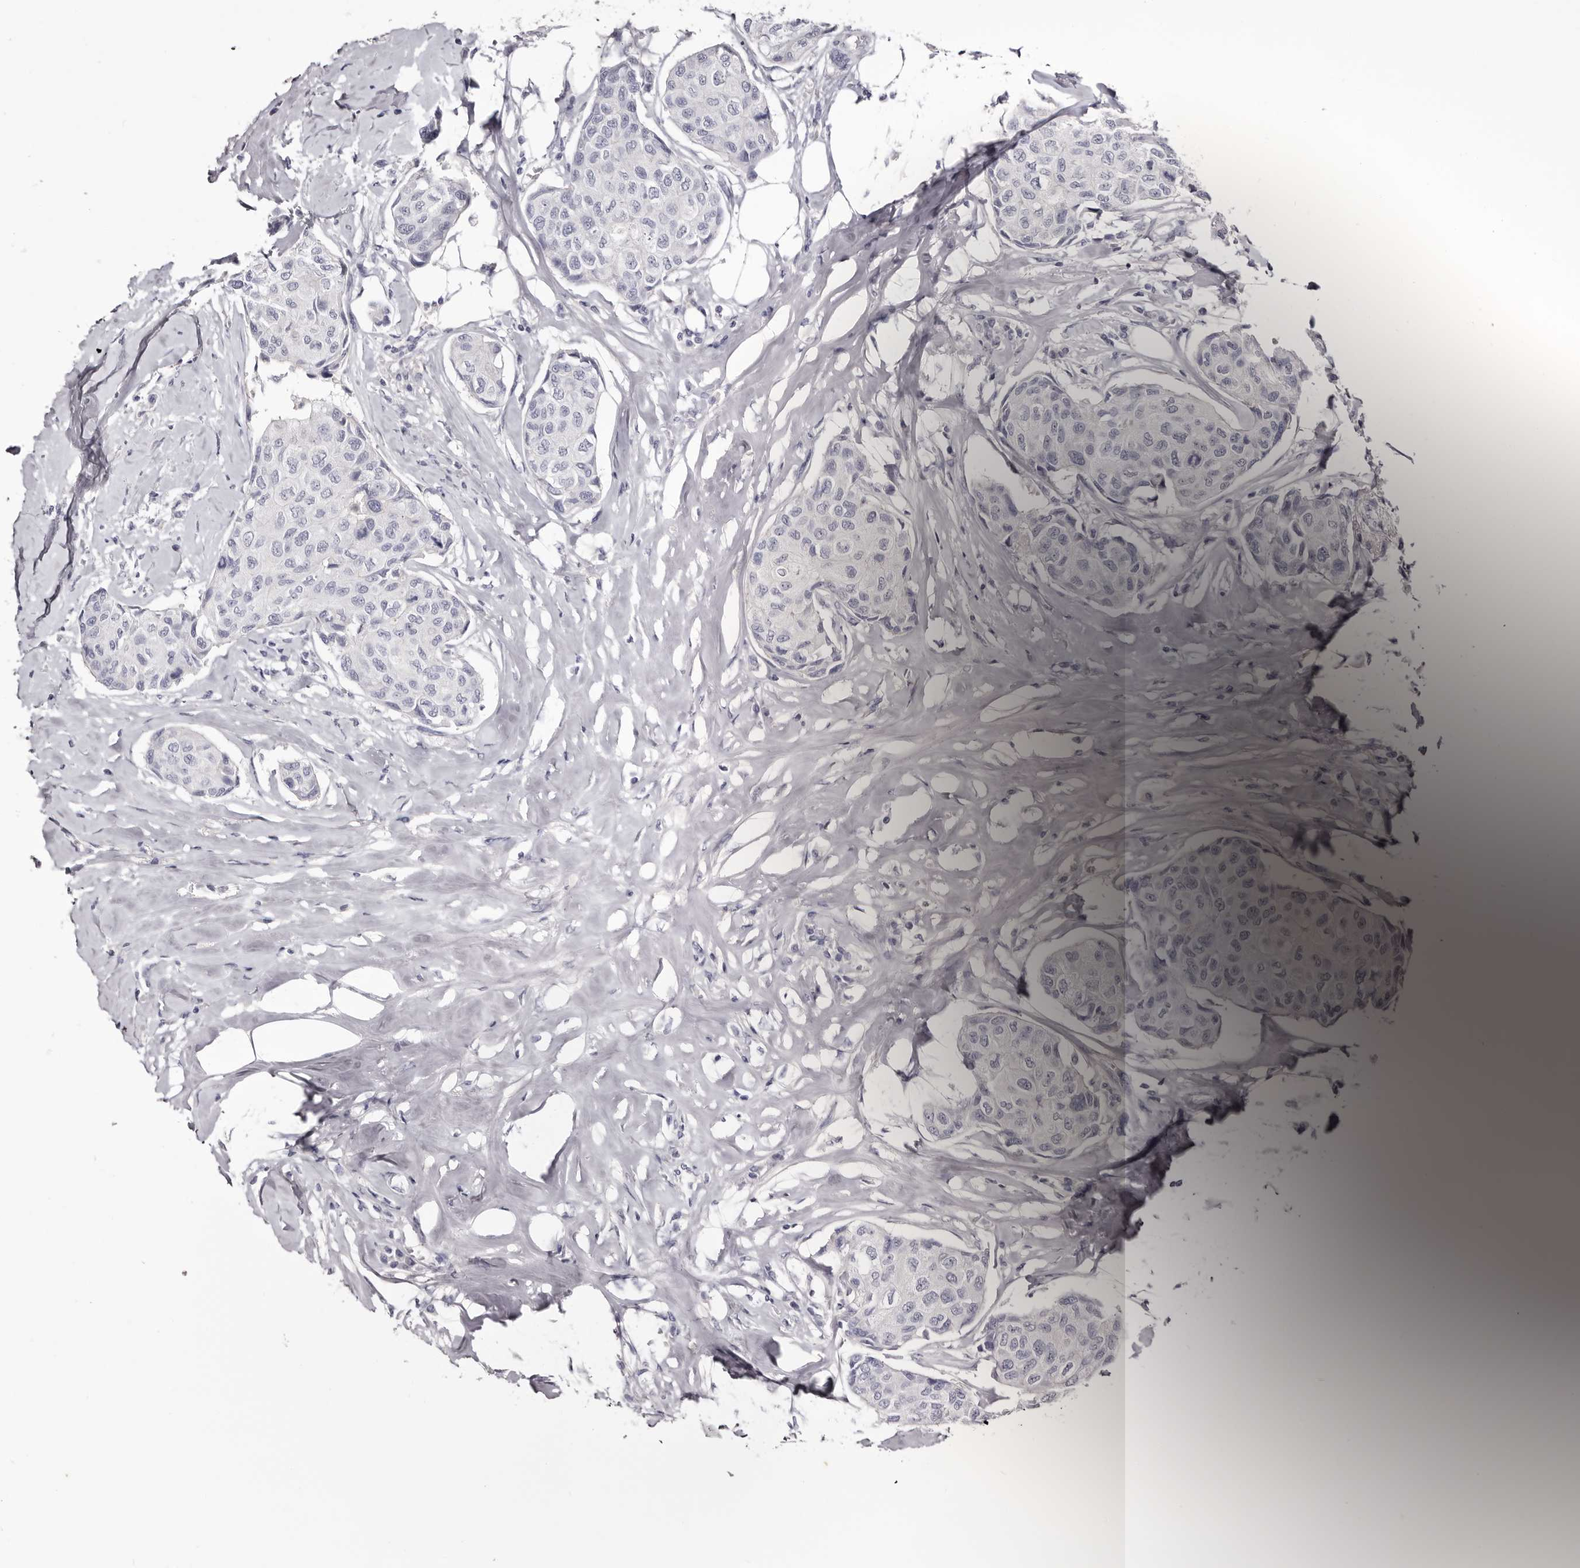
{"staining": {"intensity": "negative", "quantity": "none", "location": "none"}, "tissue": "breast cancer", "cell_type": "Tumor cells", "image_type": "cancer", "snomed": [{"axis": "morphology", "description": "Duct carcinoma"}, {"axis": "topography", "description": "Breast"}], "caption": "Tumor cells are negative for protein expression in human breast cancer. (DAB (3,3'-diaminobenzidine) IHC visualized using brightfield microscopy, high magnification).", "gene": "CA6", "patient": {"sex": "female", "age": 80}}